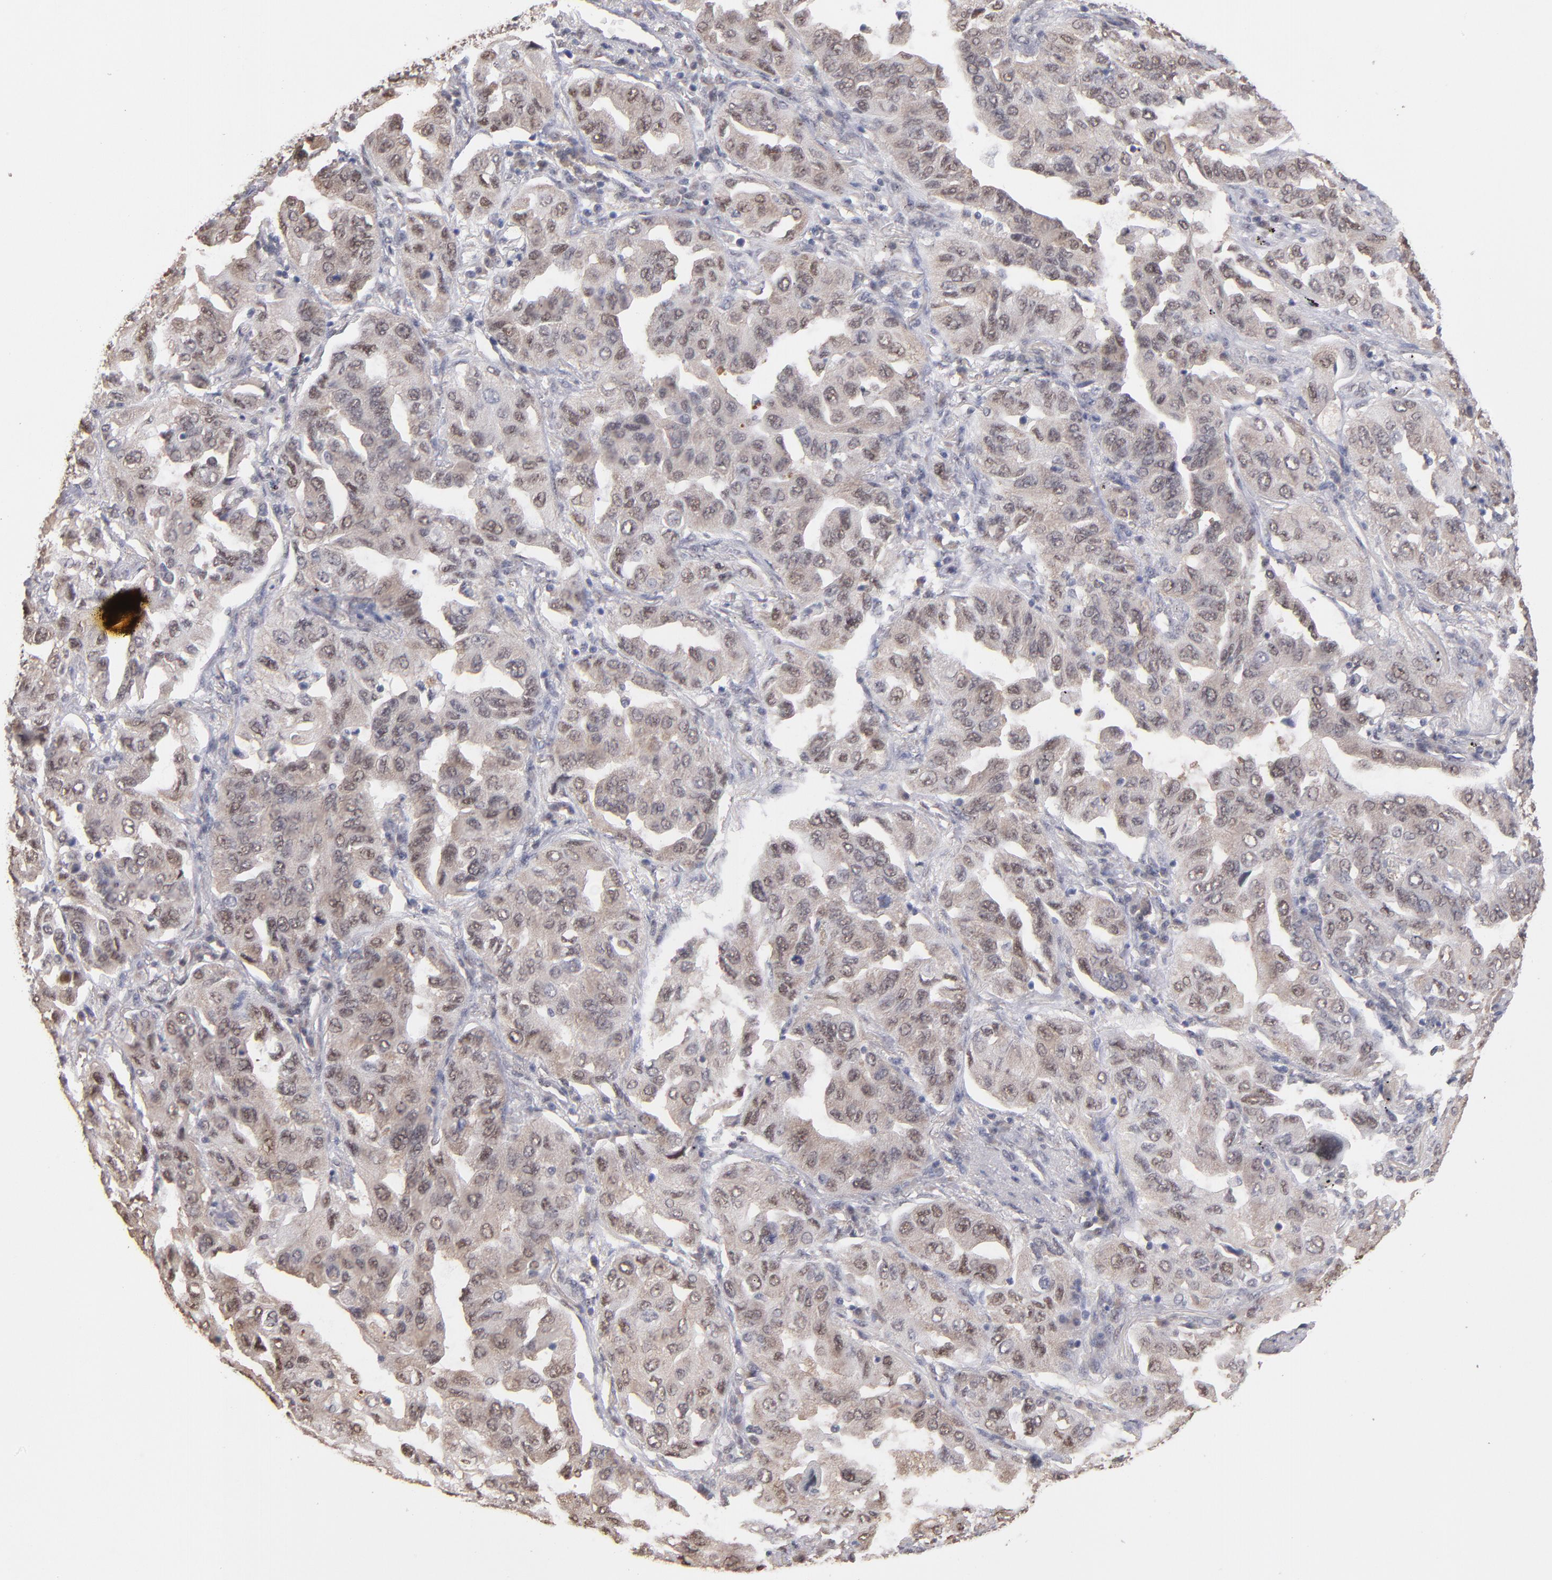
{"staining": {"intensity": "weak", "quantity": "25%-75%", "location": "nuclear"}, "tissue": "lung cancer", "cell_type": "Tumor cells", "image_type": "cancer", "snomed": [{"axis": "morphology", "description": "Adenocarcinoma, NOS"}, {"axis": "topography", "description": "Lung"}], "caption": "The image shows immunohistochemical staining of lung adenocarcinoma. There is weak nuclear positivity is identified in about 25%-75% of tumor cells. (IHC, brightfield microscopy, high magnification).", "gene": "PSMD10", "patient": {"sex": "female", "age": 65}}